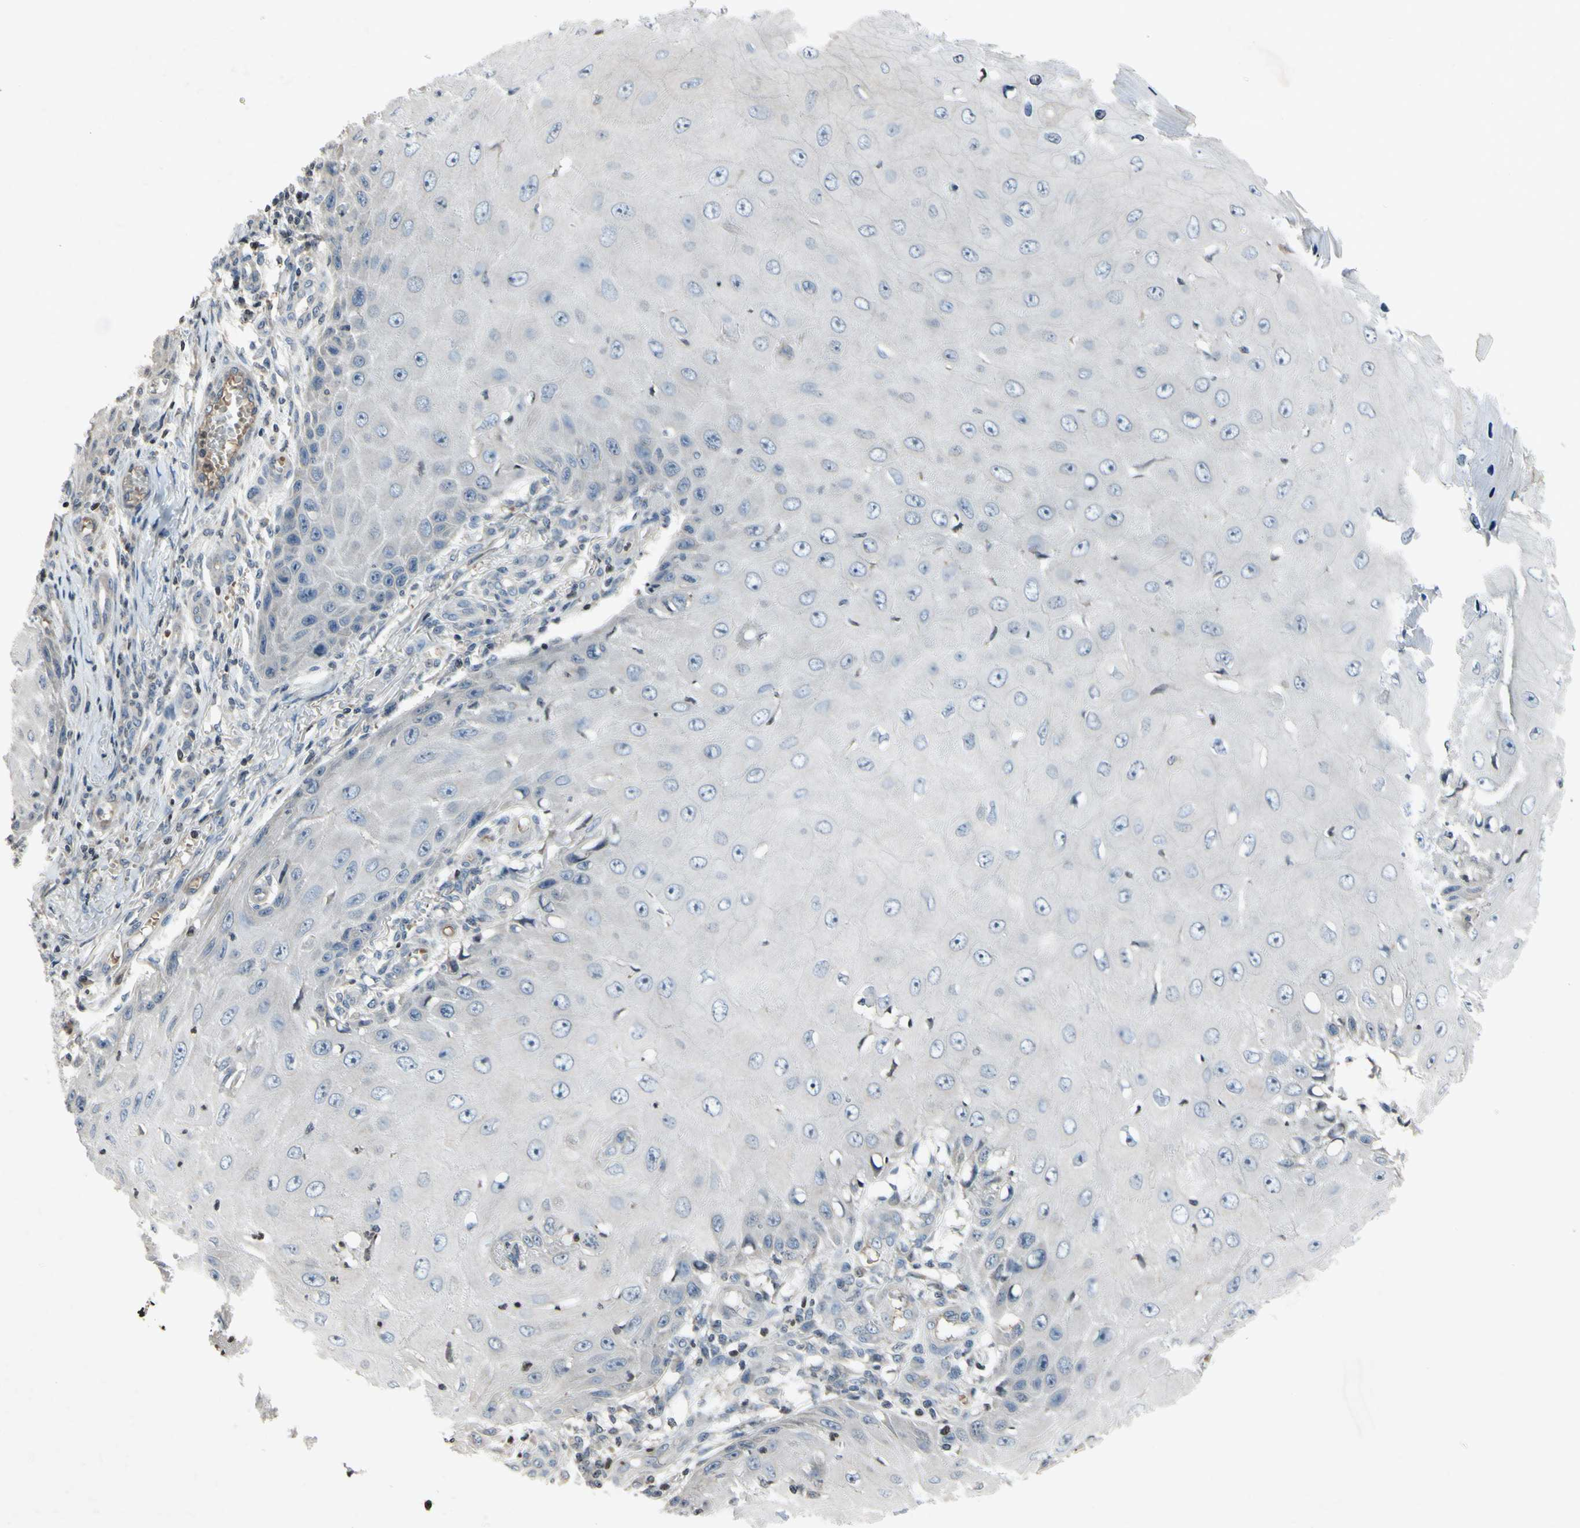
{"staining": {"intensity": "negative", "quantity": "none", "location": "none"}, "tissue": "skin cancer", "cell_type": "Tumor cells", "image_type": "cancer", "snomed": [{"axis": "morphology", "description": "Squamous cell carcinoma, NOS"}, {"axis": "topography", "description": "Skin"}], "caption": "Tumor cells are negative for protein expression in human squamous cell carcinoma (skin). (DAB immunohistochemistry with hematoxylin counter stain).", "gene": "ARG1", "patient": {"sex": "female", "age": 73}}